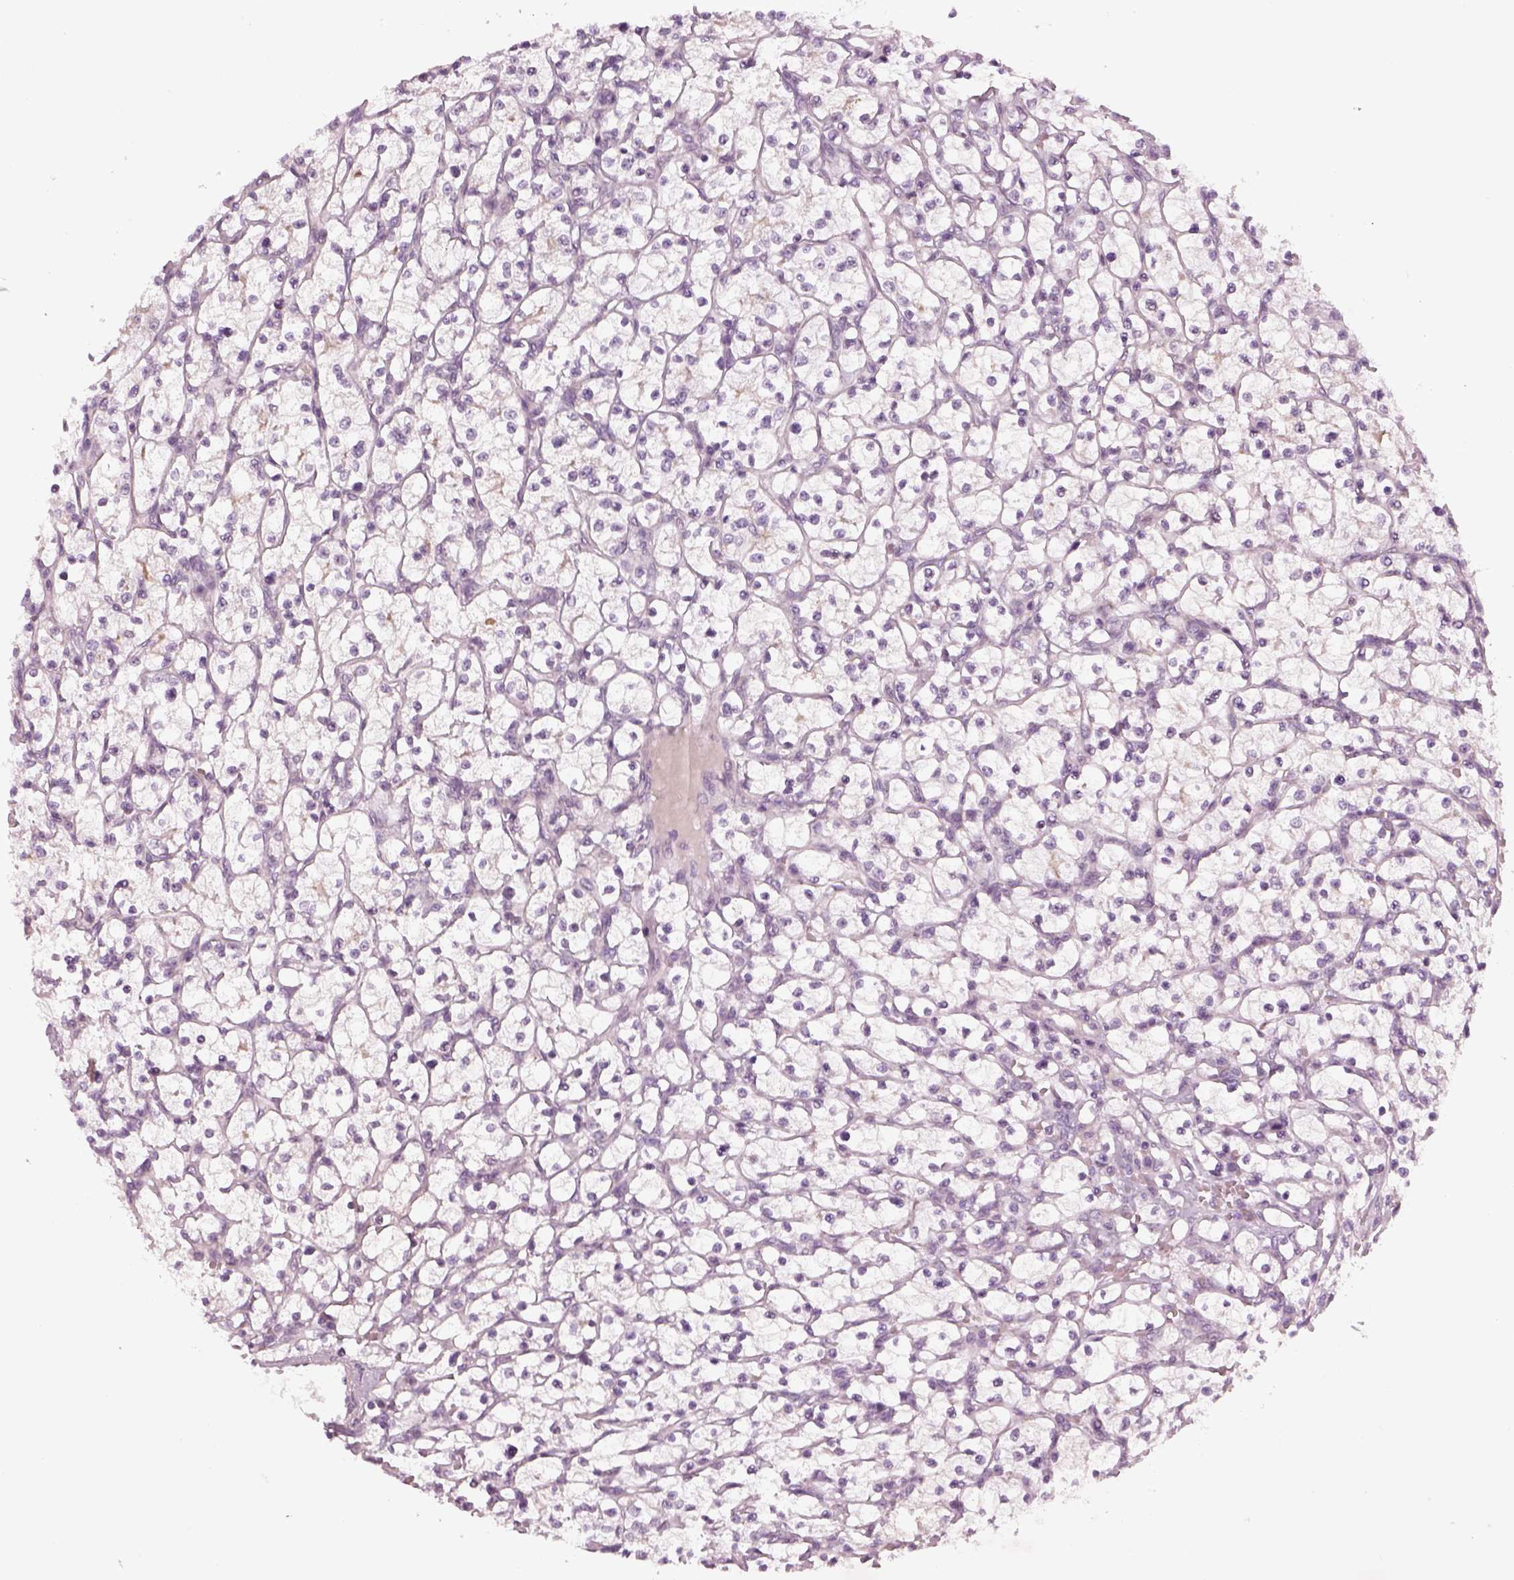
{"staining": {"intensity": "negative", "quantity": "none", "location": "none"}, "tissue": "renal cancer", "cell_type": "Tumor cells", "image_type": "cancer", "snomed": [{"axis": "morphology", "description": "Adenocarcinoma, NOS"}, {"axis": "topography", "description": "Kidney"}], "caption": "Image shows no protein positivity in tumor cells of renal cancer (adenocarcinoma) tissue.", "gene": "LRRIQ3", "patient": {"sex": "female", "age": 64}}